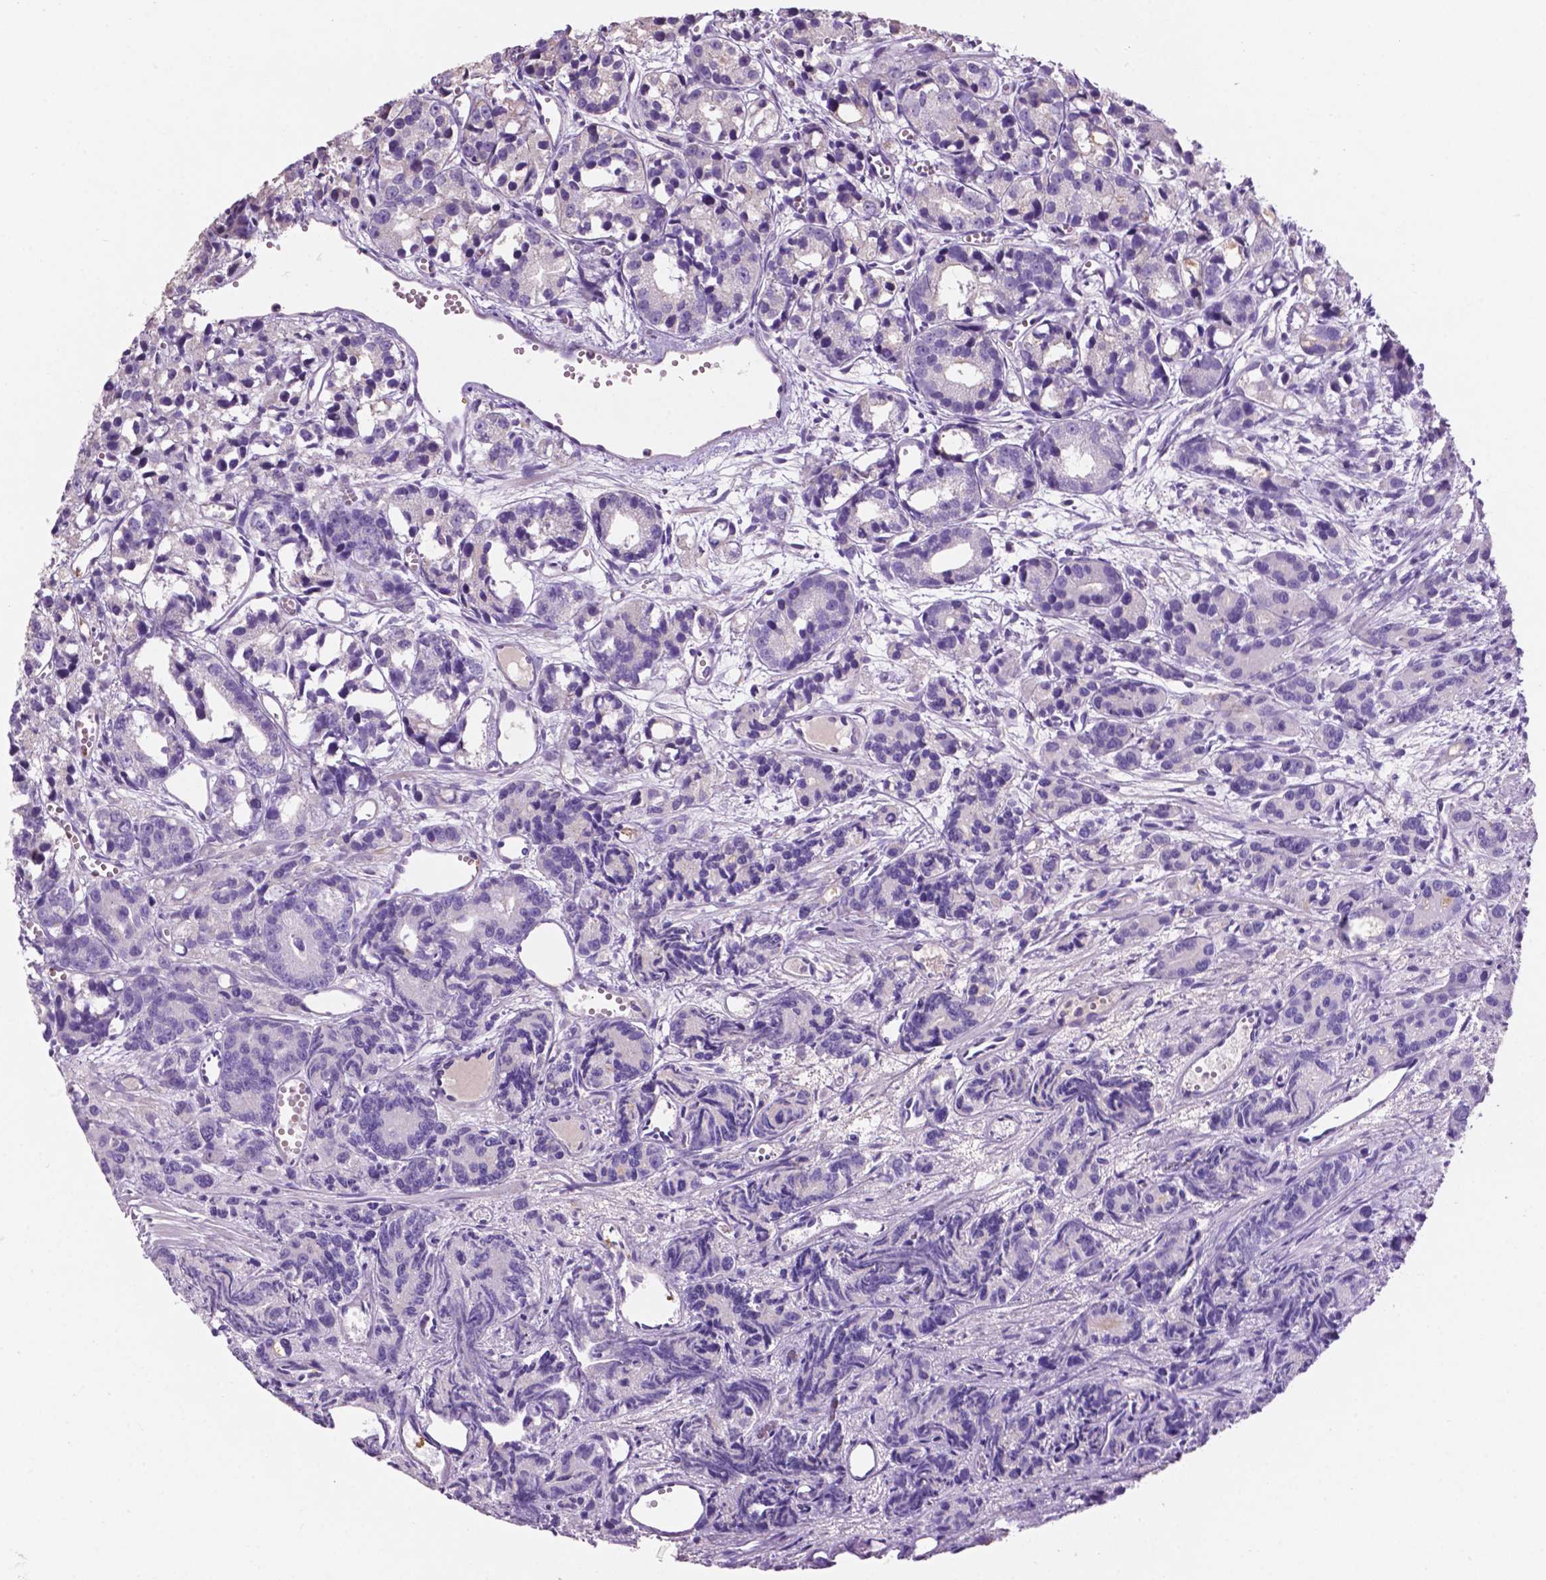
{"staining": {"intensity": "negative", "quantity": "none", "location": "none"}, "tissue": "prostate cancer", "cell_type": "Tumor cells", "image_type": "cancer", "snomed": [{"axis": "morphology", "description": "Adenocarcinoma, High grade"}, {"axis": "topography", "description": "Prostate"}], "caption": "Immunohistochemical staining of human prostate high-grade adenocarcinoma demonstrates no significant staining in tumor cells.", "gene": "ARL5C", "patient": {"sex": "male", "age": 77}}